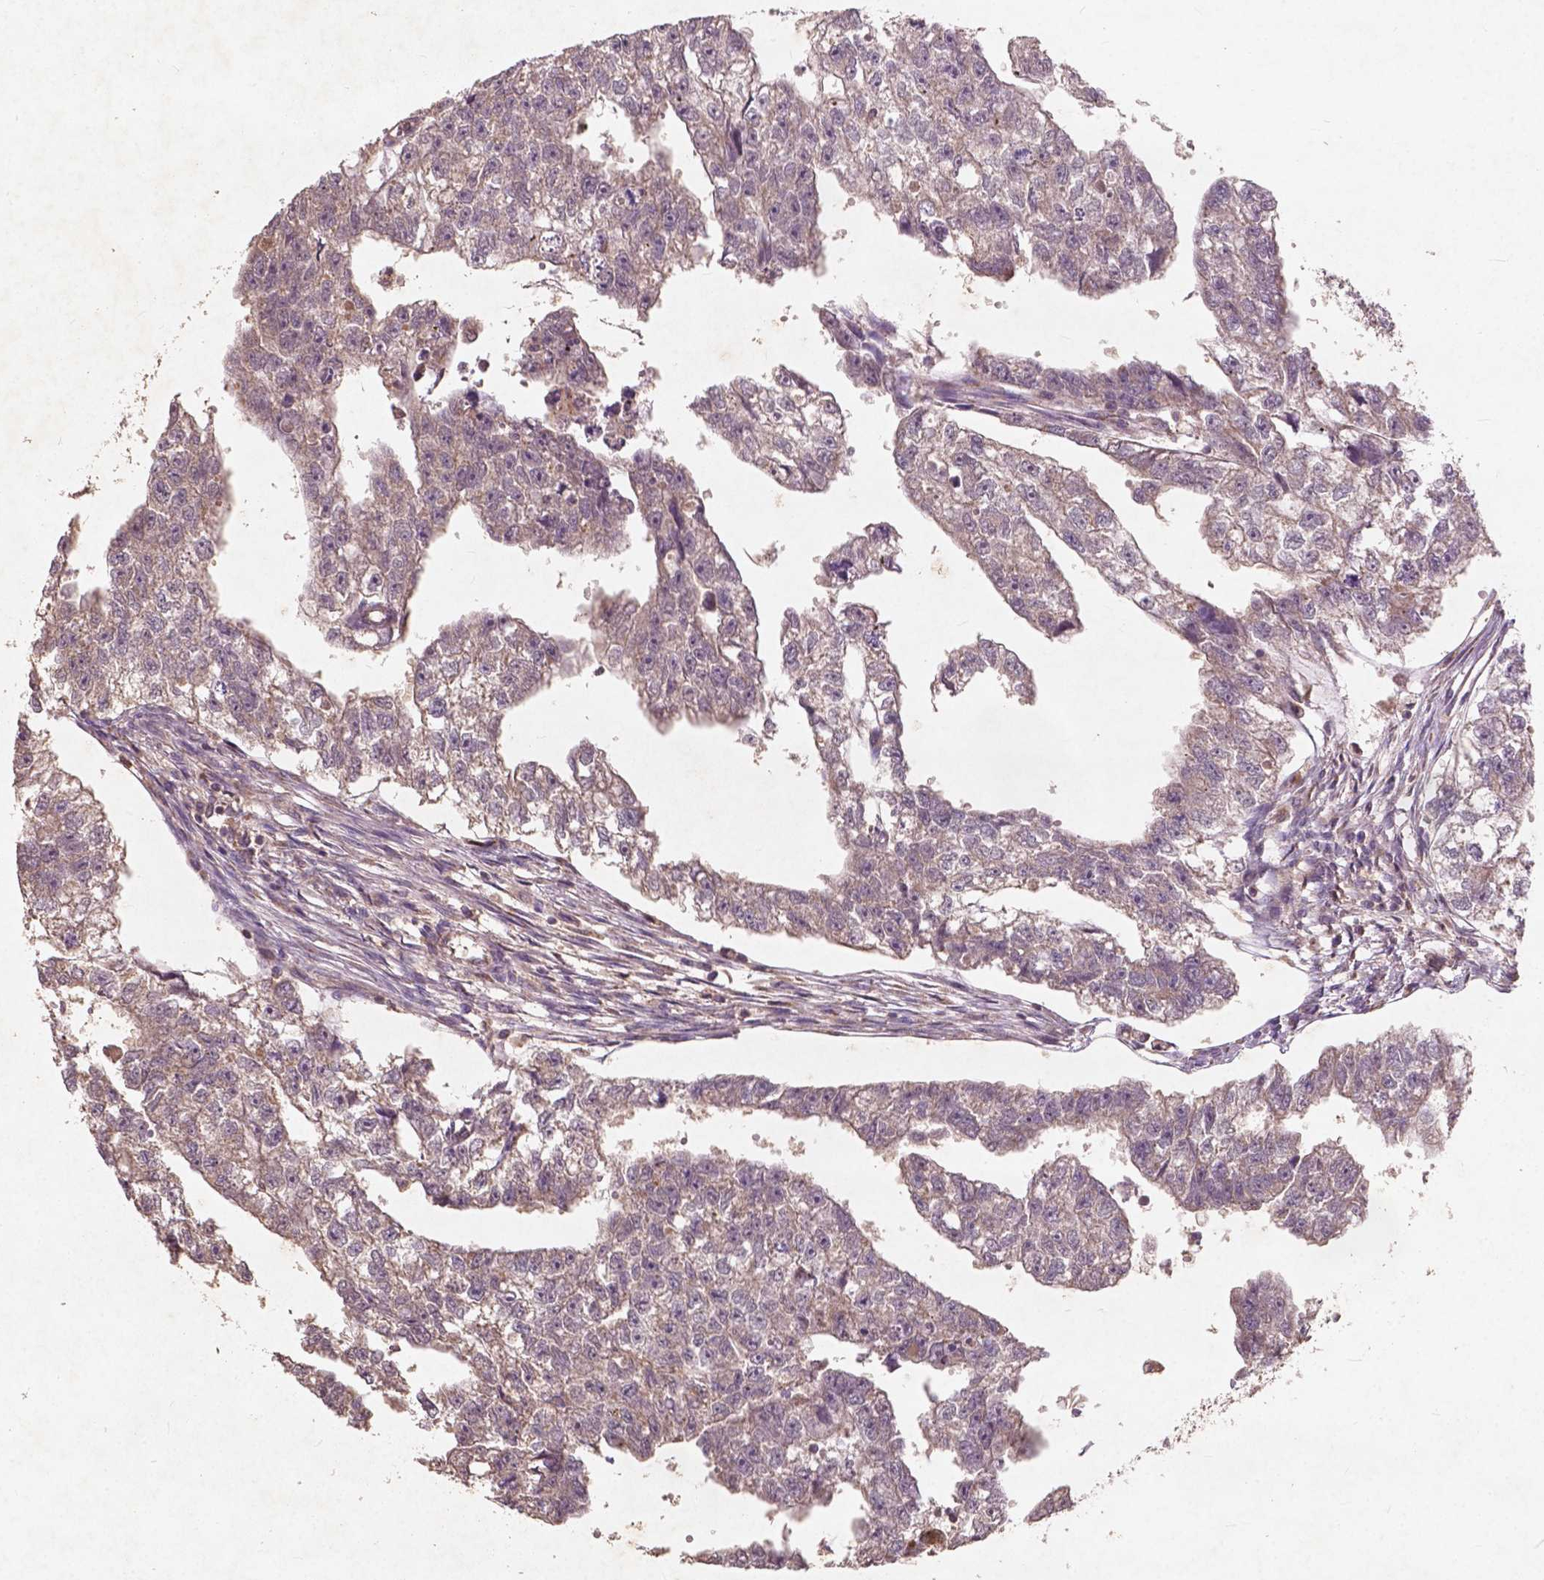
{"staining": {"intensity": "weak", "quantity": ">75%", "location": "cytoplasmic/membranous"}, "tissue": "testis cancer", "cell_type": "Tumor cells", "image_type": "cancer", "snomed": [{"axis": "morphology", "description": "Carcinoma, Embryonal, NOS"}, {"axis": "morphology", "description": "Teratoma, malignant, NOS"}, {"axis": "topography", "description": "Testis"}], "caption": "Protein staining of embryonal carcinoma (testis) tissue demonstrates weak cytoplasmic/membranous expression in approximately >75% of tumor cells.", "gene": "ST6GALNAC5", "patient": {"sex": "male", "age": 44}}